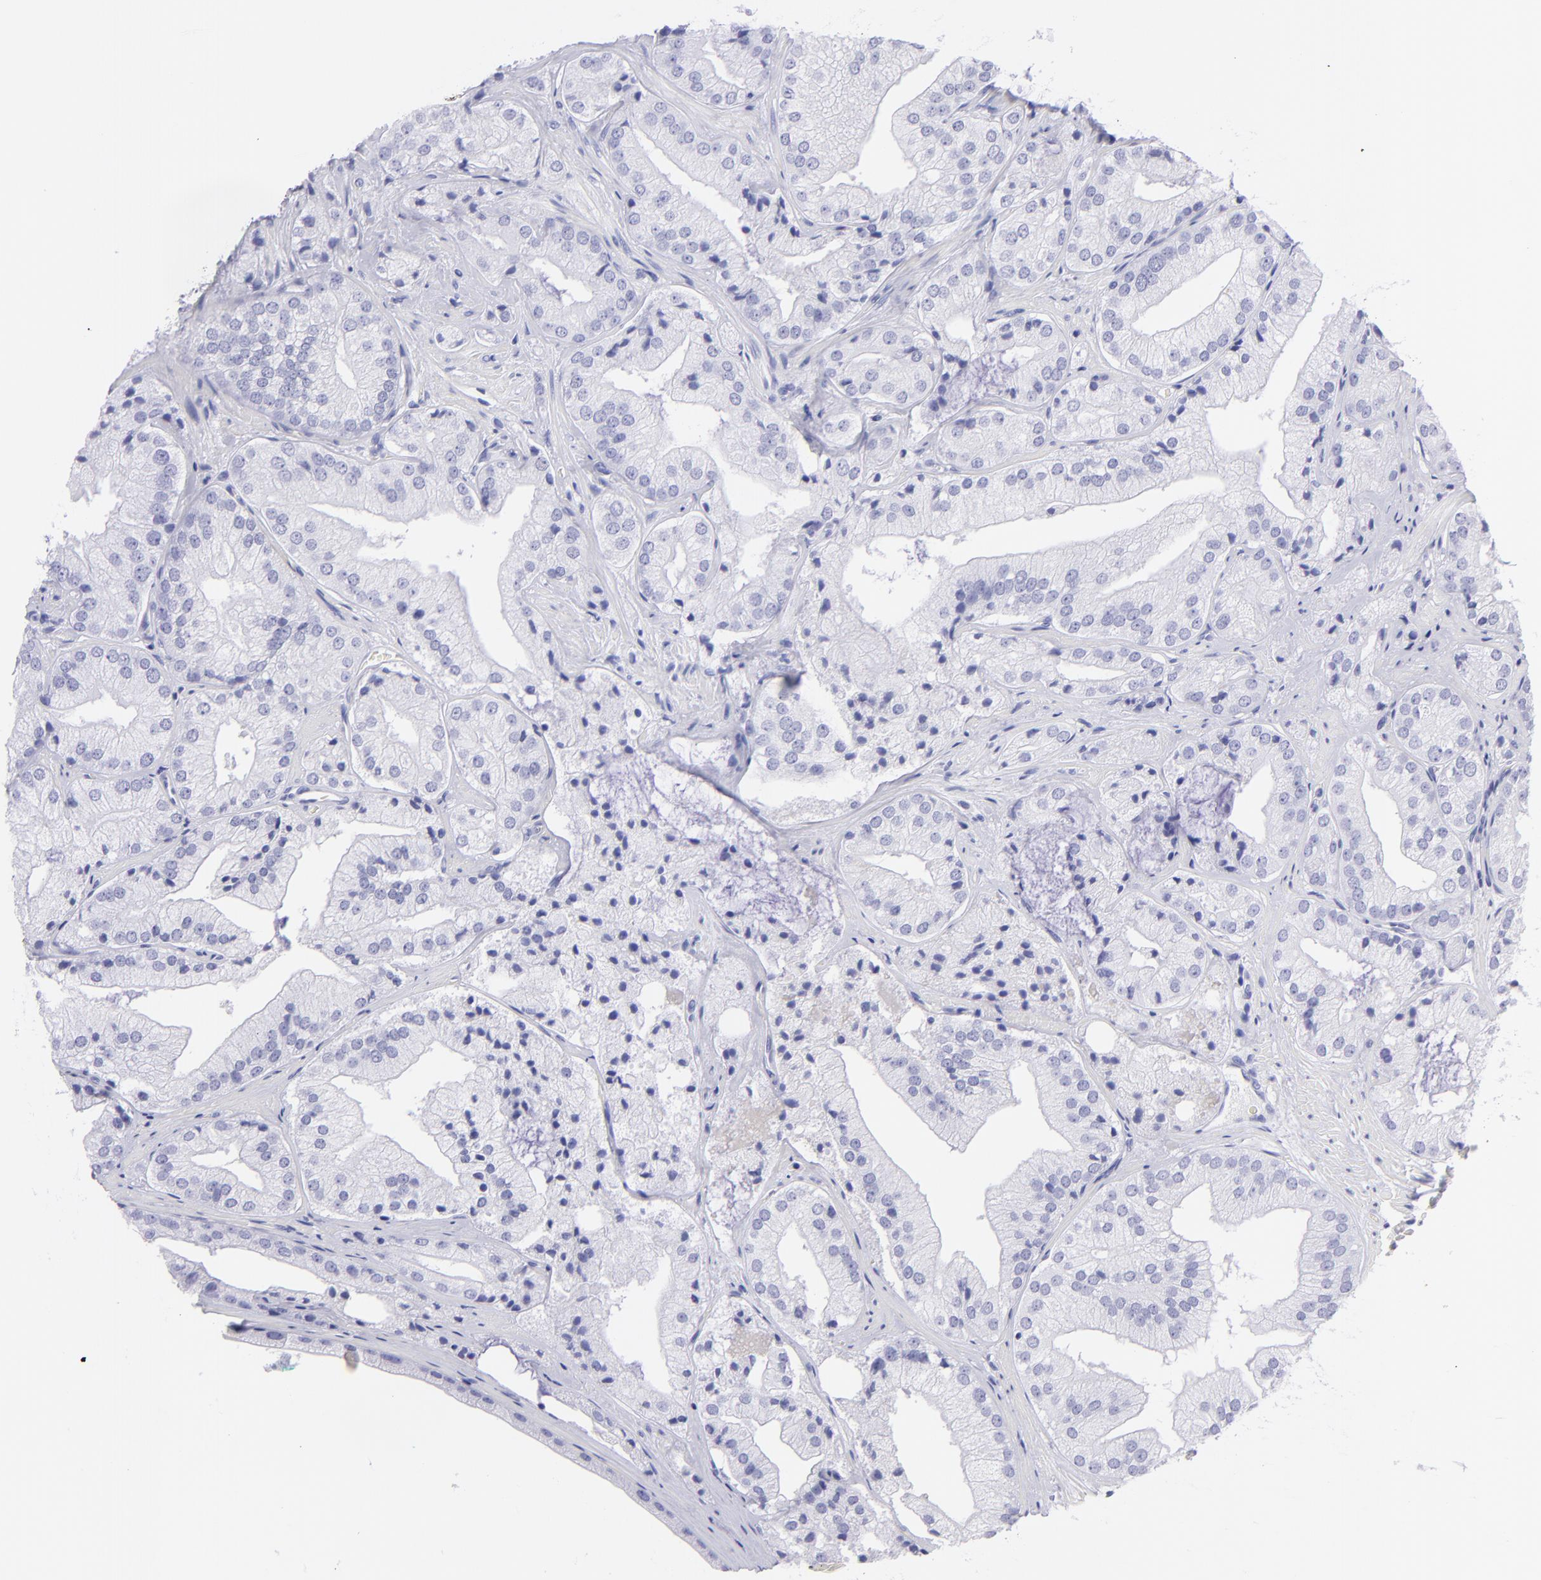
{"staining": {"intensity": "negative", "quantity": "none", "location": "none"}, "tissue": "prostate cancer", "cell_type": "Tumor cells", "image_type": "cancer", "snomed": [{"axis": "morphology", "description": "Adenocarcinoma, Low grade"}, {"axis": "topography", "description": "Prostate"}], "caption": "Immunohistochemical staining of human adenocarcinoma (low-grade) (prostate) exhibits no significant positivity in tumor cells.", "gene": "PIP", "patient": {"sex": "male", "age": 60}}